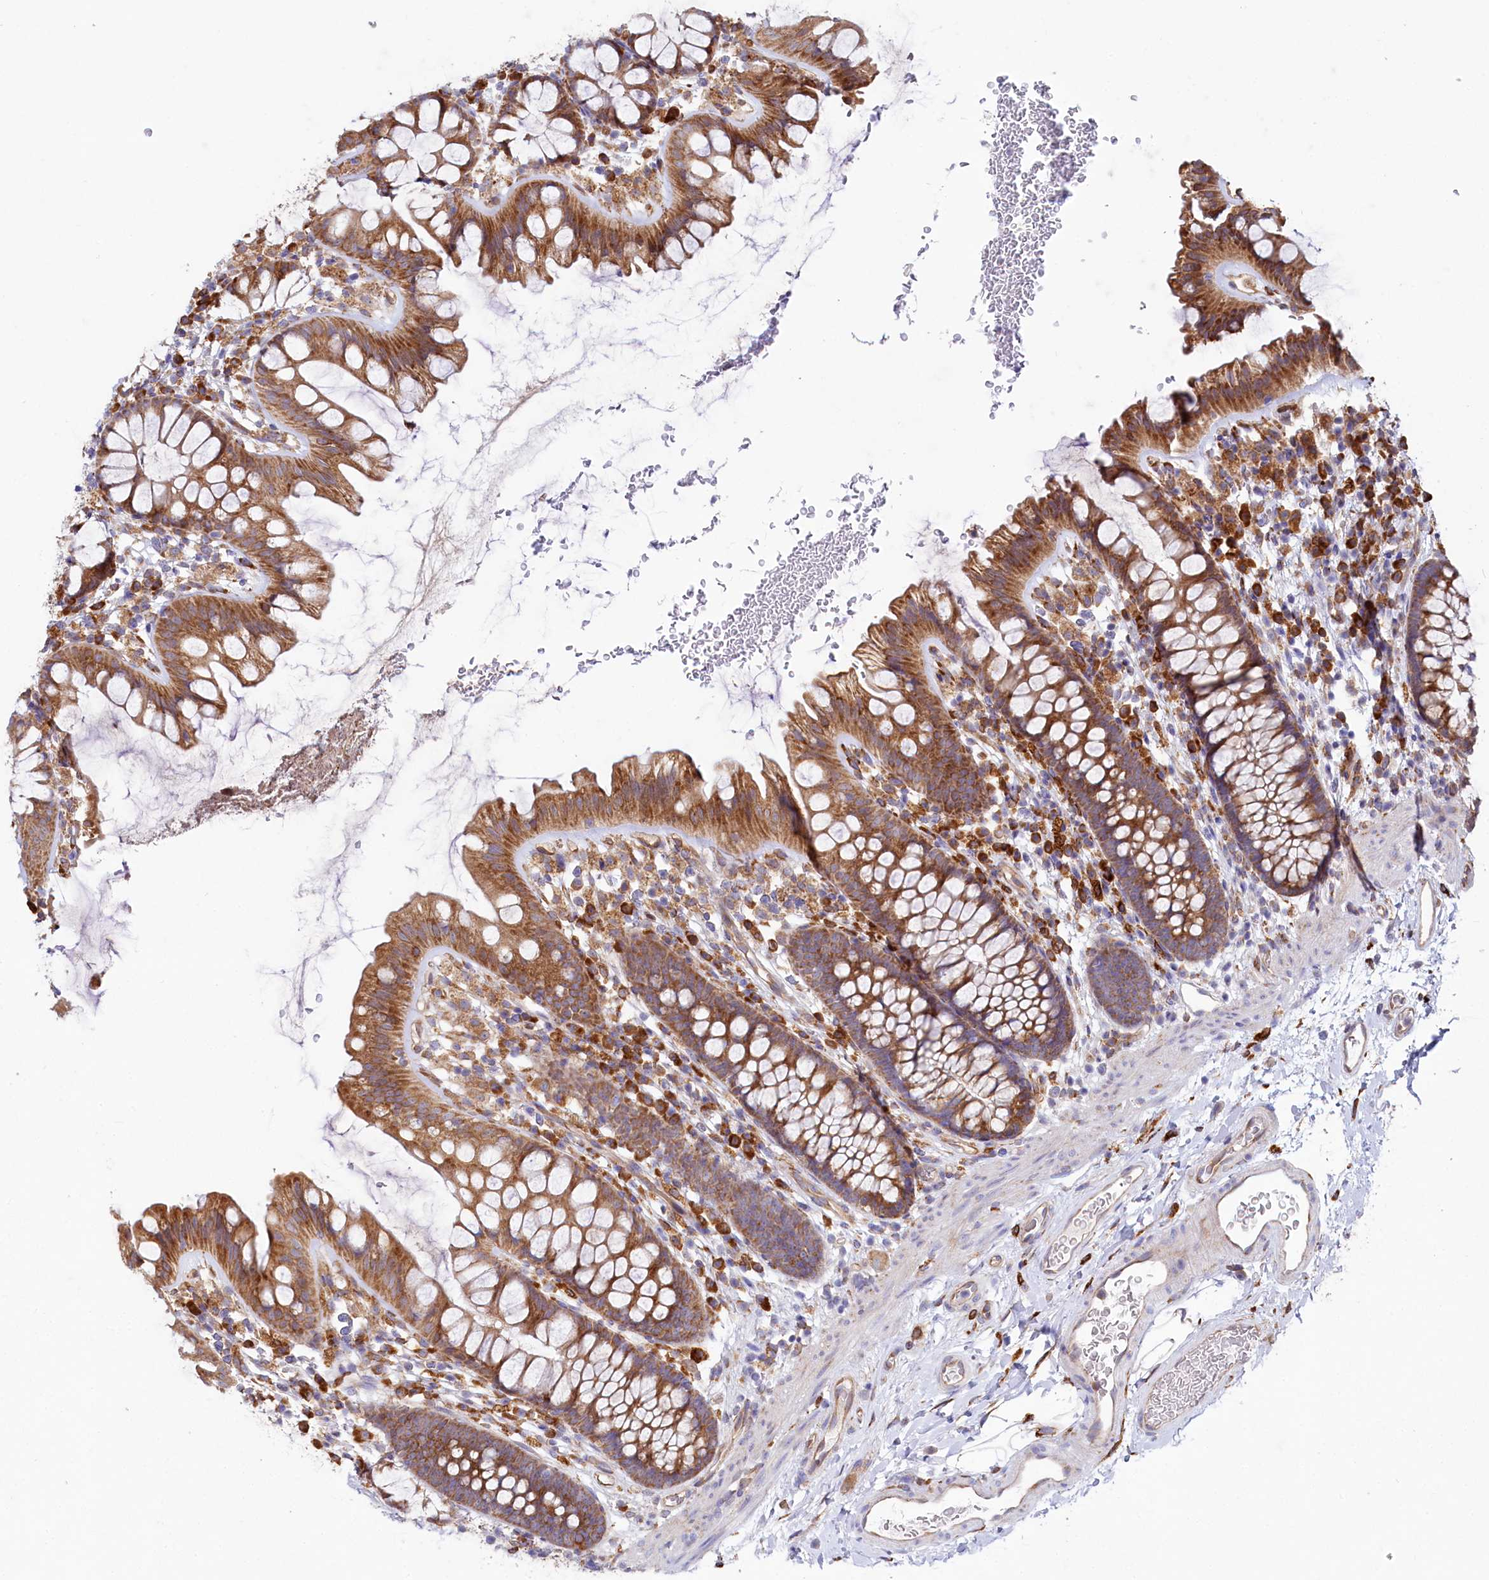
{"staining": {"intensity": "weak", "quantity": "25%-75%", "location": "cytoplasmic/membranous"}, "tissue": "colon", "cell_type": "Endothelial cells", "image_type": "normal", "snomed": [{"axis": "morphology", "description": "Normal tissue, NOS"}, {"axis": "topography", "description": "Colon"}], "caption": "Immunohistochemistry staining of normal colon, which displays low levels of weak cytoplasmic/membranous staining in approximately 25%-75% of endothelial cells indicating weak cytoplasmic/membranous protein expression. The staining was performed using DAB (brown) for protein detection and nuclei were counterstained in hematoxylin (blue).", "gene": "CHID1", "patient": {"sex": "female", "age": 62}}